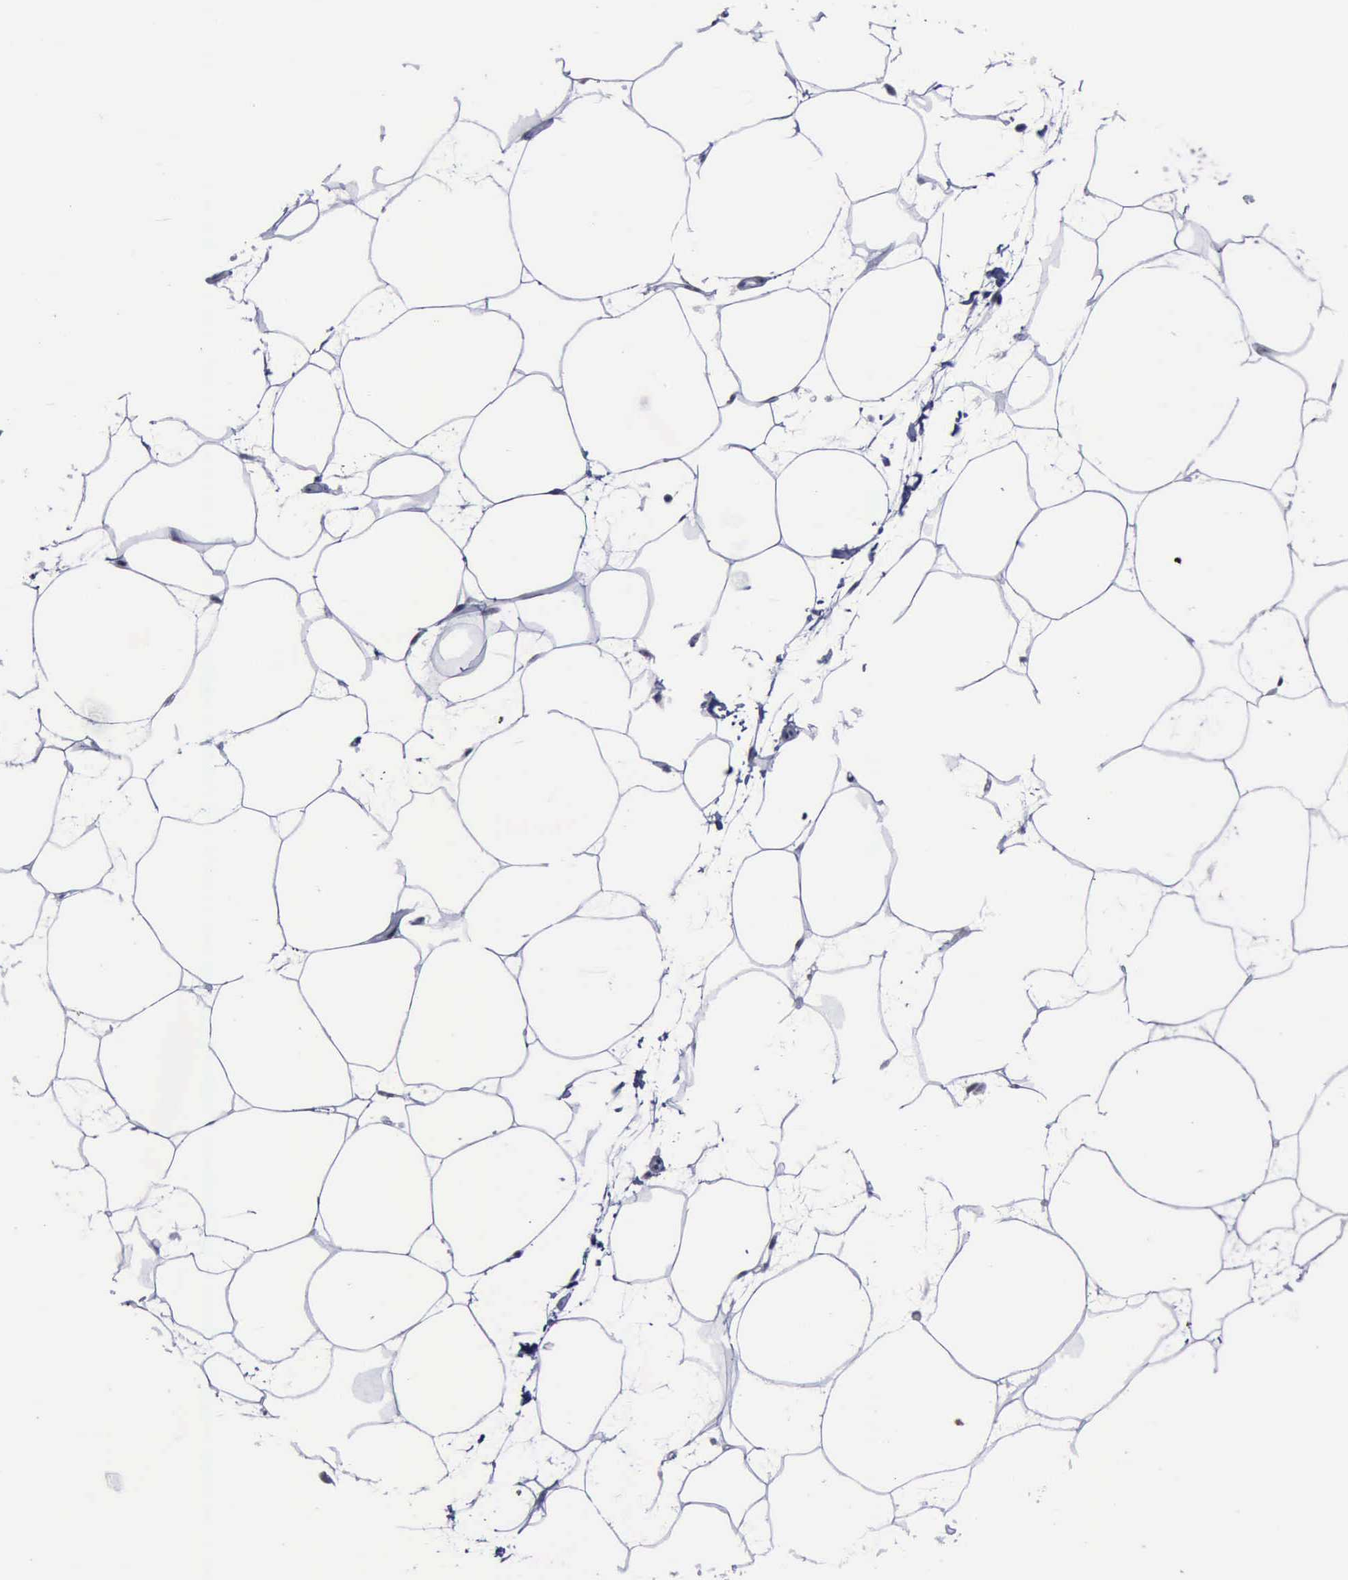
{"staining": {"intensity": "negative", "quantity": "none", "location": "none"}, "tissue": "adipose tissue", "cell_type": "Adipocytes", "image_type": "normal", "snomed": [{"axis": "morphology", "description": "Normal tissue, NOS"}, {"axis": "morphology", "description": "Duct carcinoma"}, {"axis": "topography", "description": "Breast"}, {"axis": "topography", "description": "Adipose tissue"}], "caption": "There is no significant expression in adipocytes of adipose tissue. The staining is performed using DAB brown chromogen with nuclei counter-stained in using hematoxylin.", "gene": "BRD1", "patient": {"sex": "female", "age": 37}}